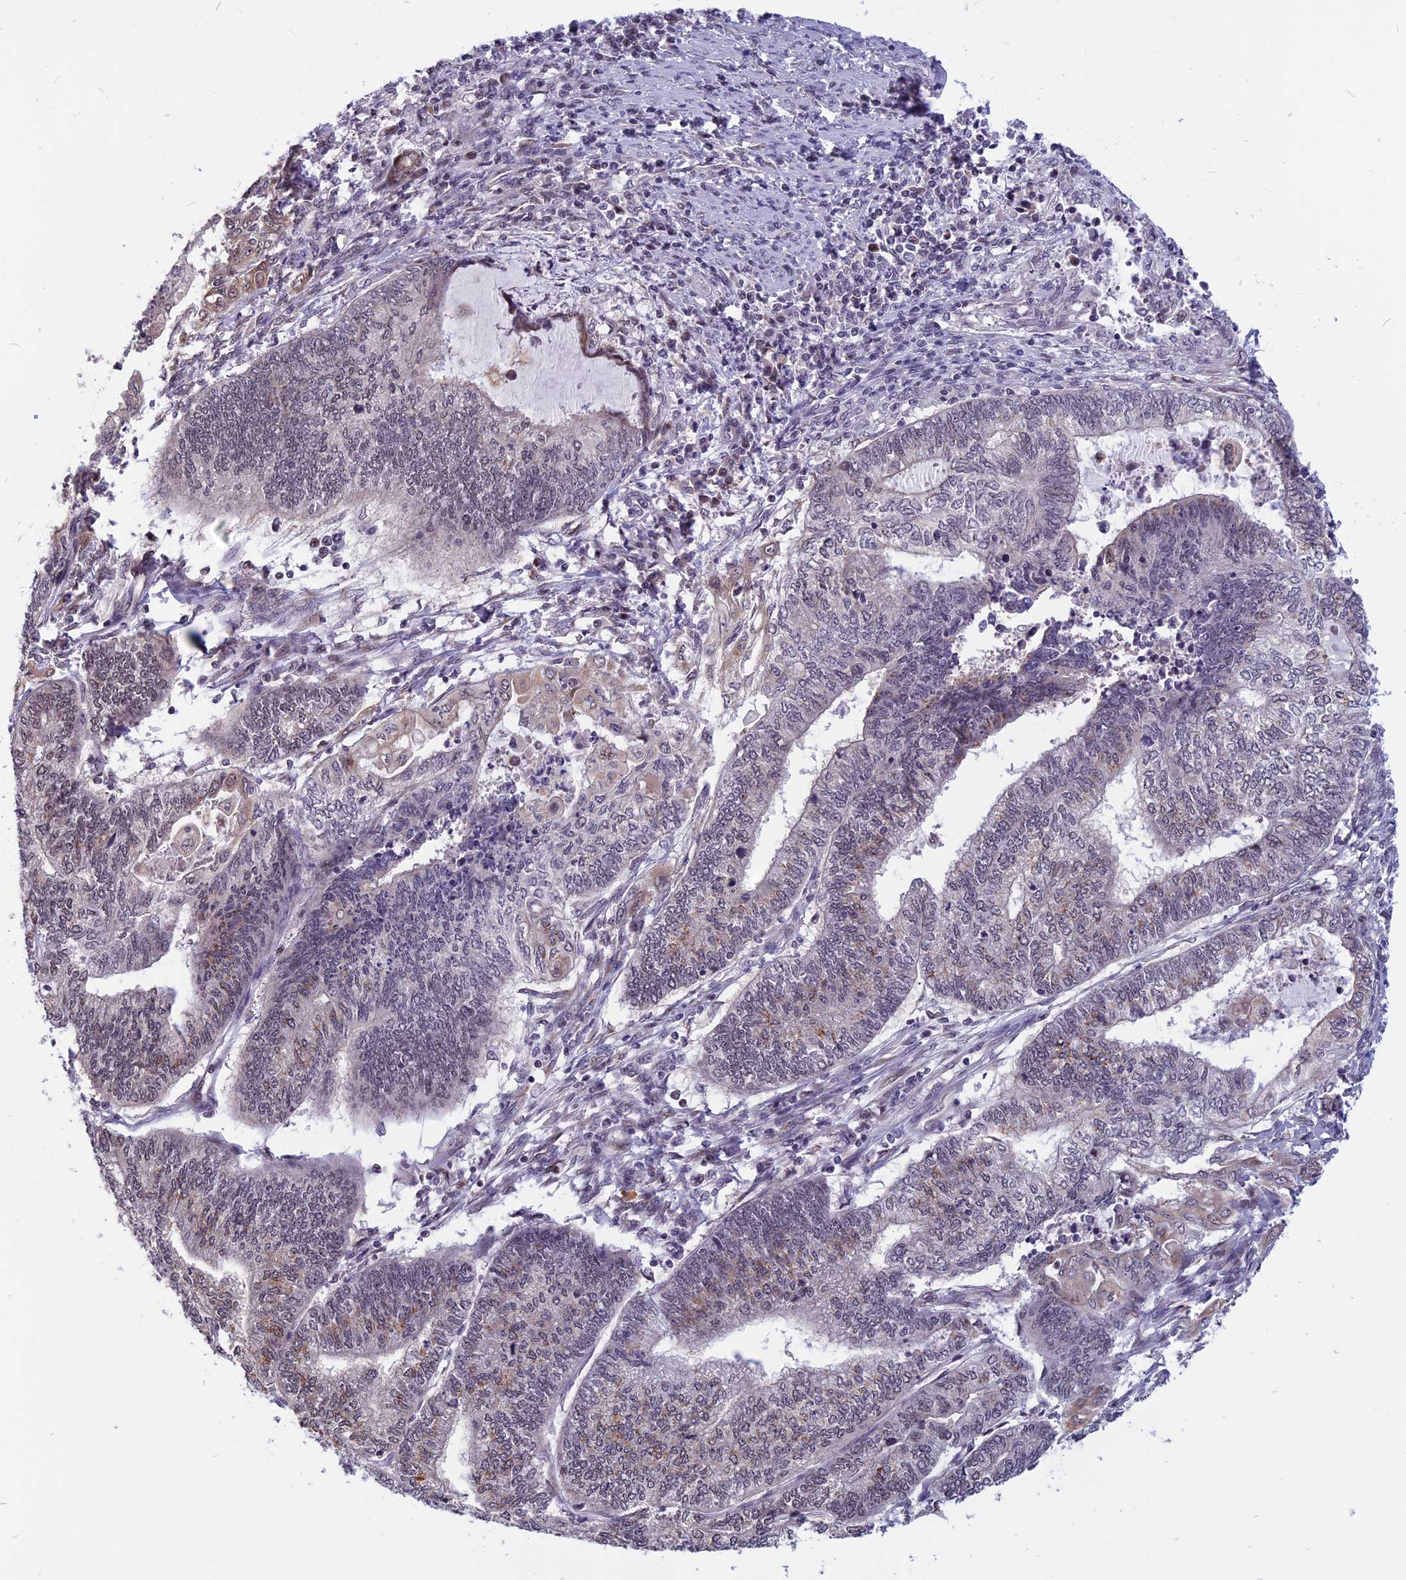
{"staining": {"intensity": "weak", "quantity": "<25%", "location": "cytoplasmic/membranous"}, "tissue": "endometrial cancer", "cell_type": "Tumor cells", "image_type": "cancer", "snomed": [{"axis": "morphology", "description": "Adenocarcinoma, NOS"}, {"axis": "topography", "description": "Uterus"}, {"axis": "topography", "description": "Endometrium"}], "caption": "Histopathology image shows no significant protein expression in tumor cells of adenocarcinoma (endometrial).", "gene": "CCDC113", "patient": {"sex": "female", "age": 70}}